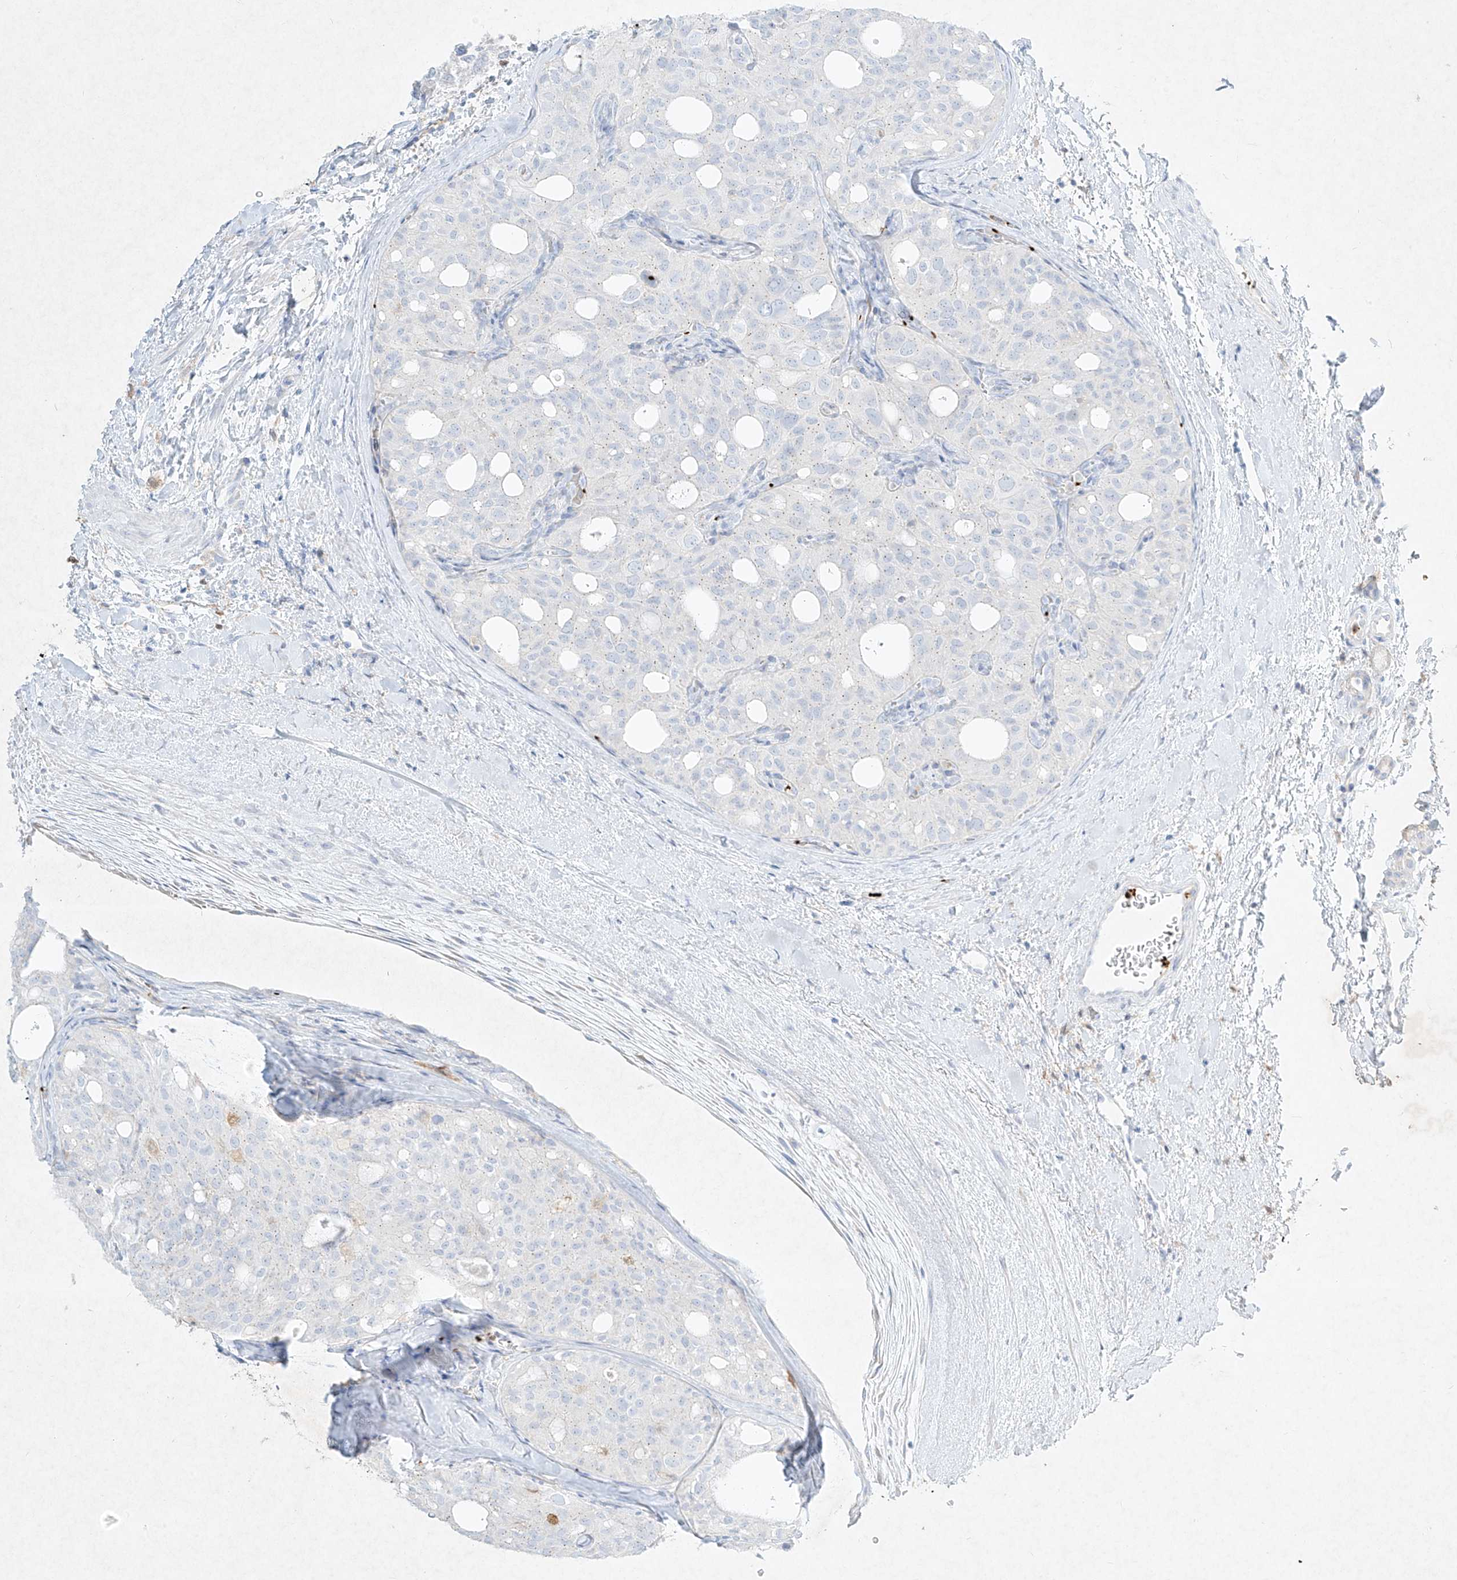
{"staining": {"intensity": "negative", "quantity": "none", "location": "none"}, "tissue": "thyroid cancer", "cell_type": "Tumor cells", "image_type": "cancer", "snomed": [{"axis": "morphology", "description": "Follicular adenoma carcinoma, NOS"}, {"axis": "topography", "description": "Thyroid gland"}], "caption": "DAB immunohistochemical staining of human thyroid follicular adenoma carcinoma exhibits no significant expression in tumor cells. The staining is performed using DAB brown chromogen with nuclei counter-stained in using hematoxylin.", "gene": "PLEK", "patient": {"sex": "male", "age": 75}}